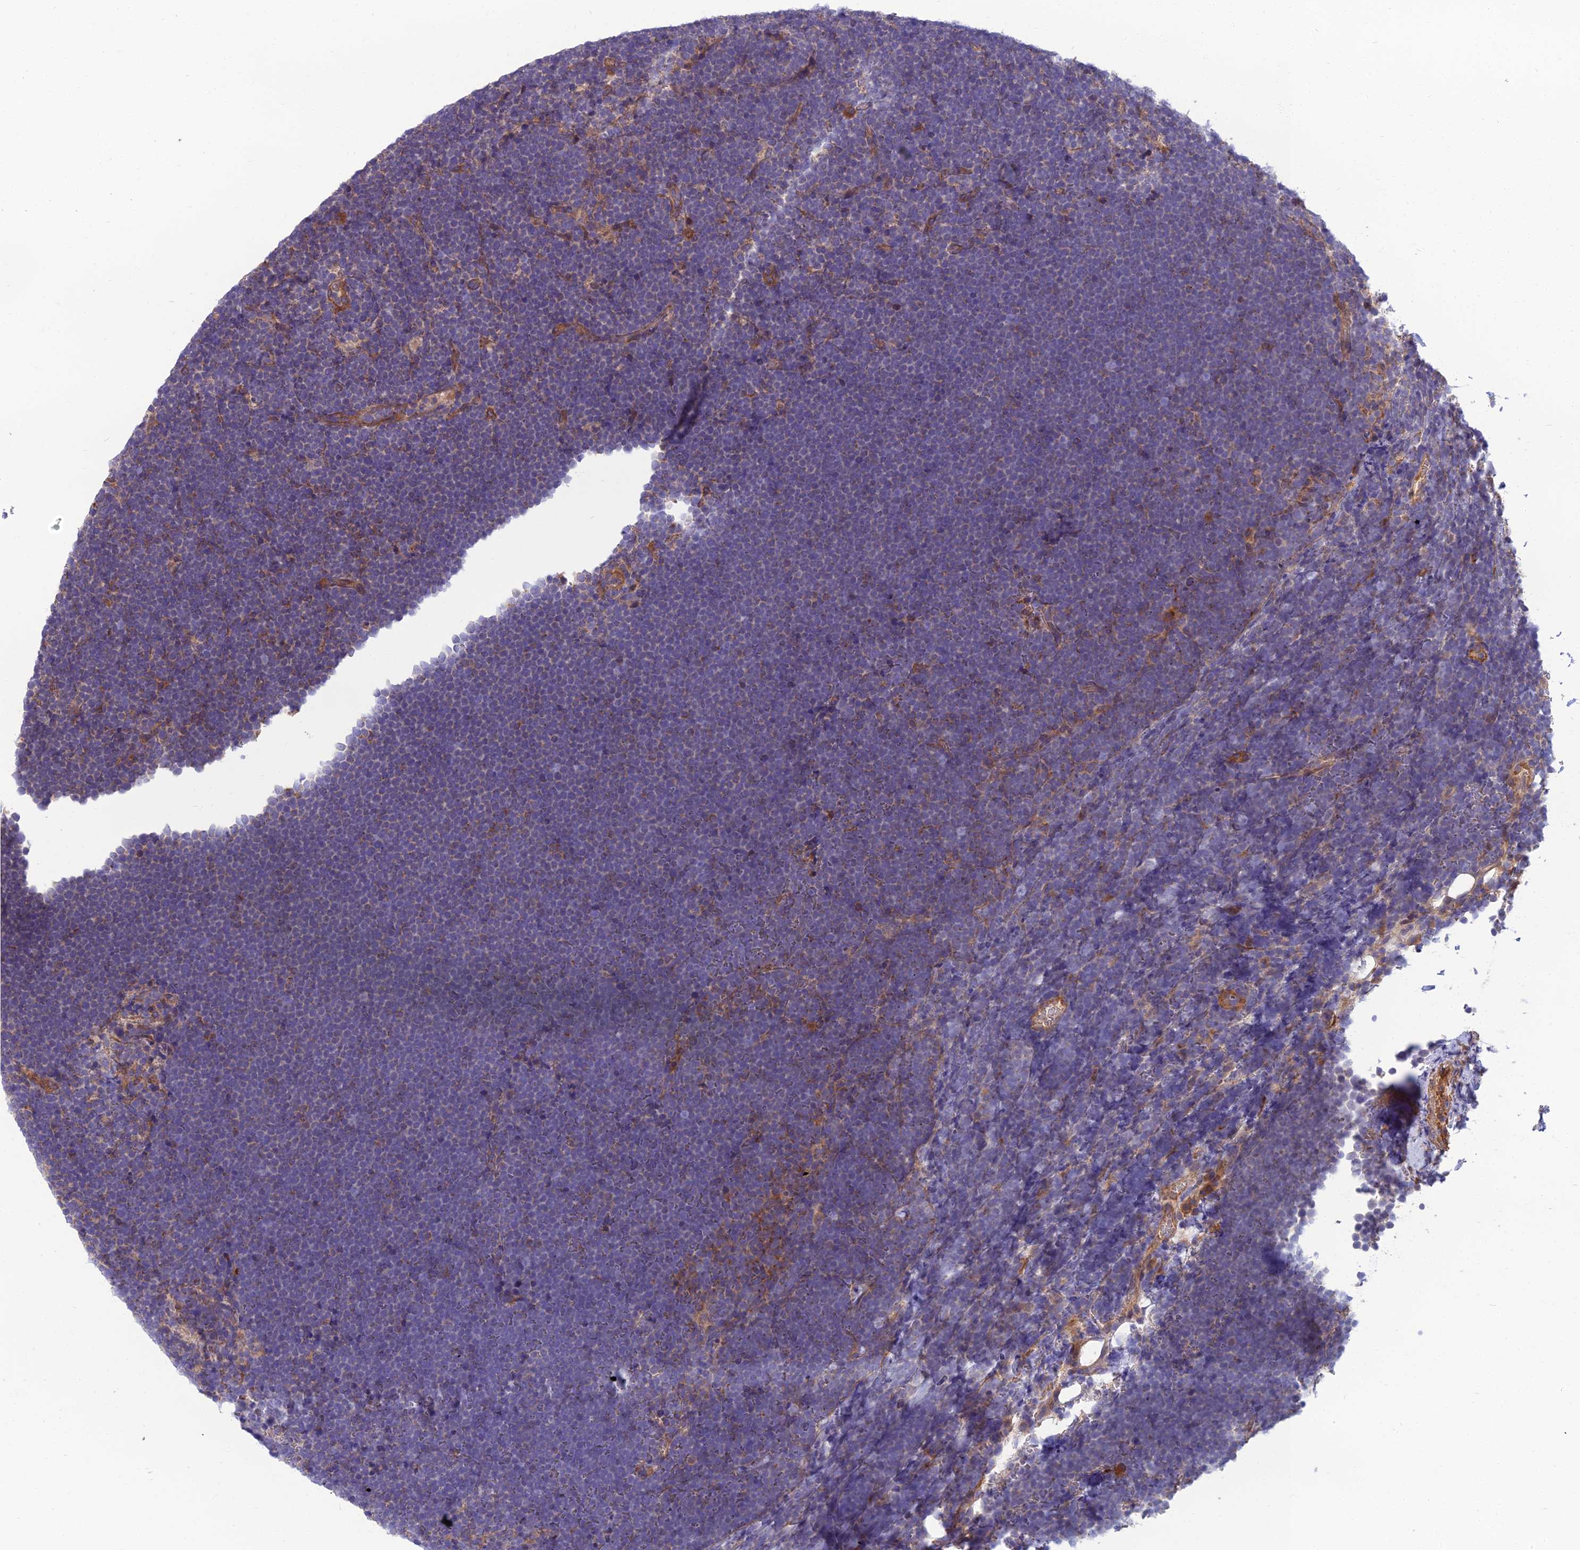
{"staining": {"intensity": "negative", "quantity": "none", "location": "none"}, "tissue": "lymphoma", "cell_type": "Tumor cells", "image_type": "cancer", "snomed": [{"axis": "morphology", "description": "Malignant lymphoma, non-Hodgkin's type, High grade"}, {"axis": "topography", "description": "Lymph node"}], "caption": "A high-resolution histopathology image shows immunohistochemistry (IHC) staining of malignant lymphoma, non-Hodgkin's type (high-grade), which reveals no significant positivity in tumor cells.", "gene": "WDR24", "patient": {"sex": "male", "age": 13}}